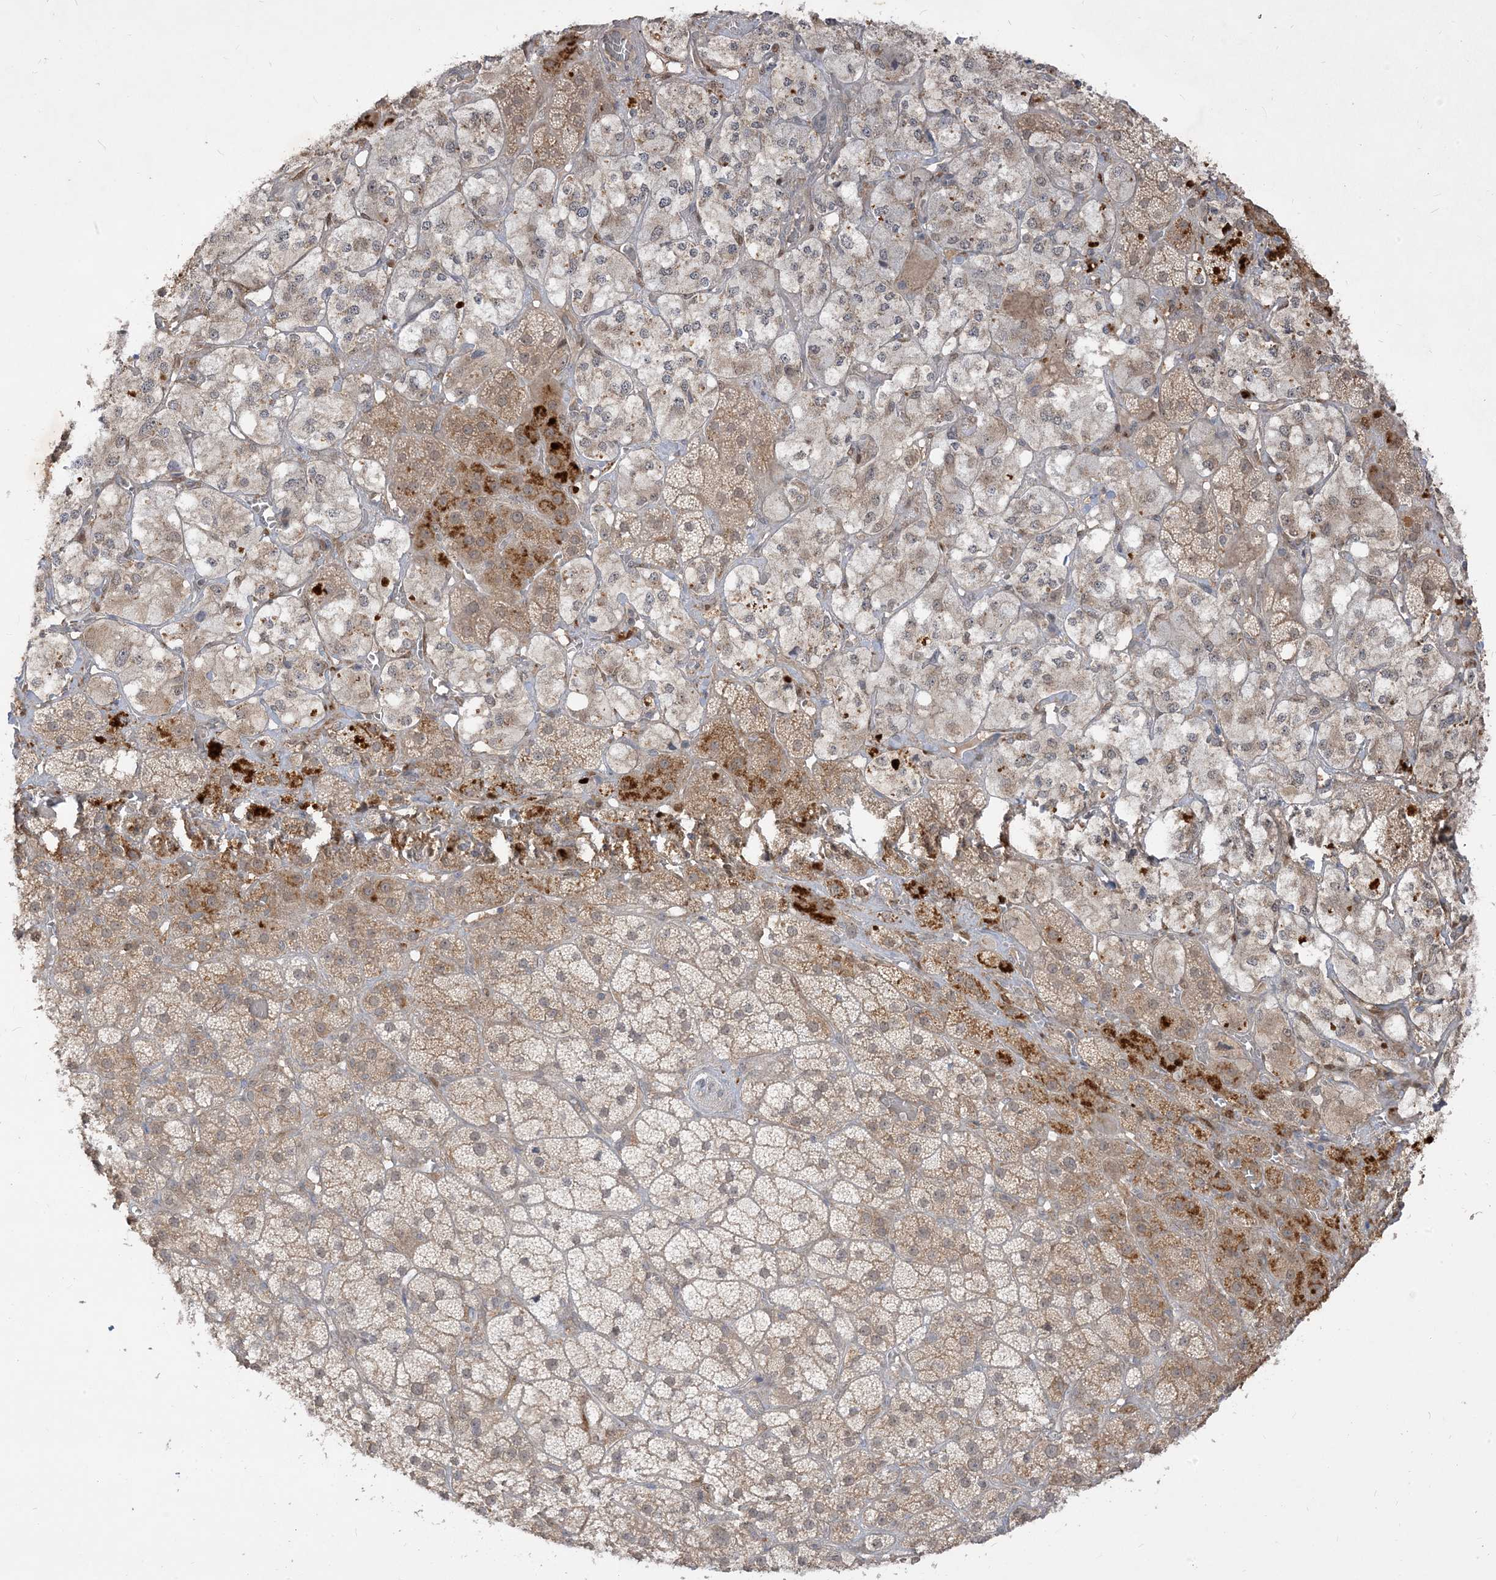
{"staining": {"intensity": "moderate", "quantity": "25%-75%", "location": "cytoplasmic/membranous"}, "tissue": "adrenal gland", "cell_type": "Glandular cells", "image_type": "normal", "snomed": [{"axis": "morphology", "description": "Normal tissue, NOS"}, {"axis": "topography", "description": "Adrenal gland"}], "caption": "About 25%-75% of glandular cells in benign adrenal gland exhibit moderate cytoplasmic/membranous protein positivity as visualized by brown immunohistochemical staining.", "gene": "TBCC", "patient": {"sex": "male", "age": 57}}